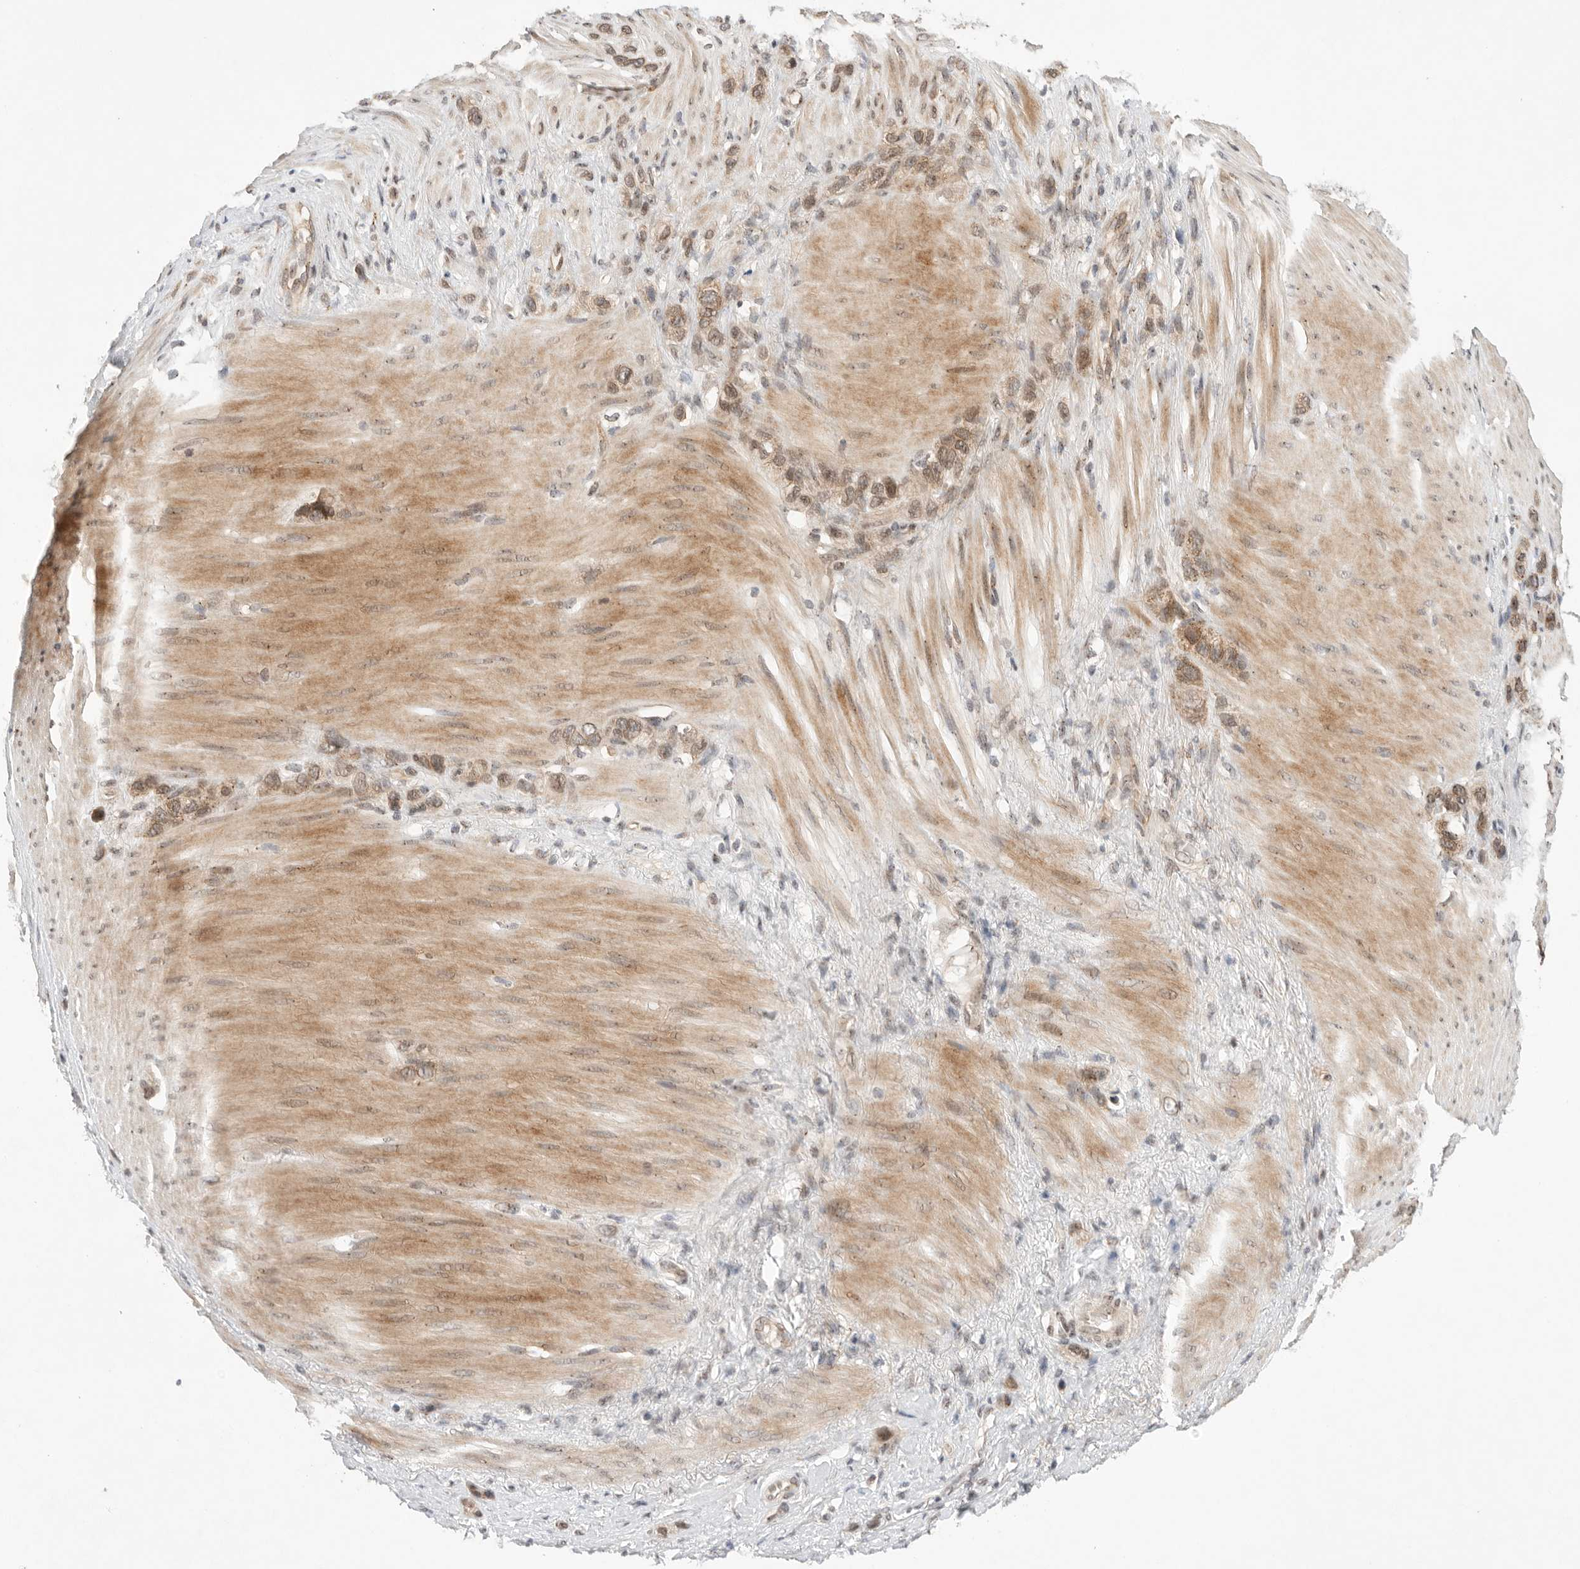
{"staining": {"intensity": "moderate", "quantity": ">75%", "location": "cytoplasmic/membranous,nuclear"}, "tissue": "stomach cancer", "cell_type": "Tumor cells", "image_type": "cancer", "snomed": [{"axis": "morphology", "description": "Normal tissue, NOS"}, {"axis": "morphology", "description": "Adenocarcinoma, NOS"}, {"axis": "morphology", "description": "Adenocarcinoma, High grade"}, {"axis": "topography", "description": "Stomach, upper"}, {"axis": "topography", "description": "Stomach"}], "caption": "Stomach adenocarcinoma was stained to show a protein in brown. There is medium levels of moderate cytoplasmic/membranous and nuclear positivity in approximately >75% of tumor cells.", "gene": "LEMD3", "patient": {"sex": "female", "age": 65}}